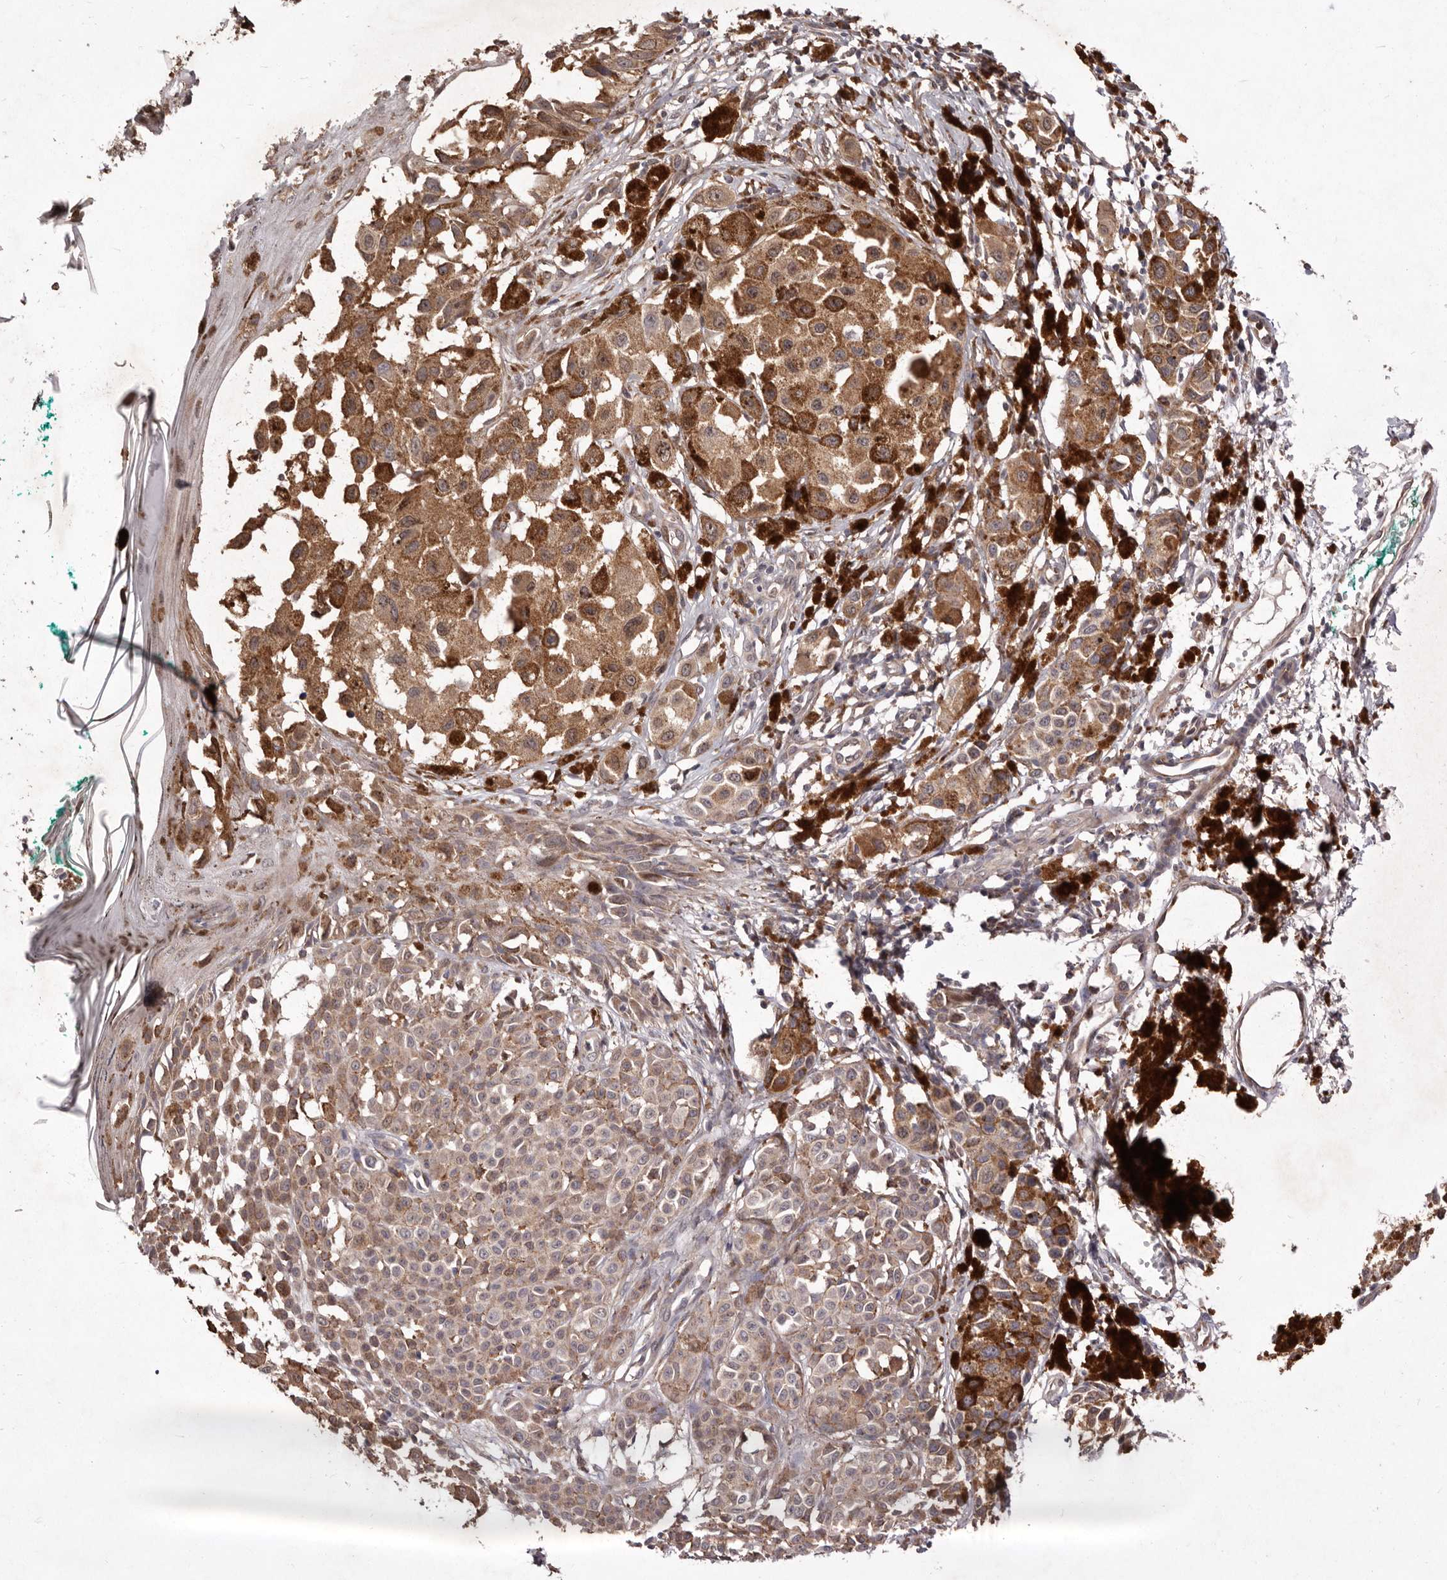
{"staining": {"intensity": "weak", "quantity": "25%-75%", "location": "cytoplasmic/membranous"}, "tissue": "melanoma", "cell_type": "Tumor cells", "image_type": "cancer", "snomed": [{"axis": "morphology", "description": "Malignant melanoma, NOS"}, {"axis": "topography", "description": "Skin of leg"}], "caption": "Human melanoma stained with a brown dye exhibits weak cytoplasmic/membranous positive positivity in about 25%-75% of tumor cells.", "gene": "RRM2B", "patient": {"sex": "female", "age": 72}}